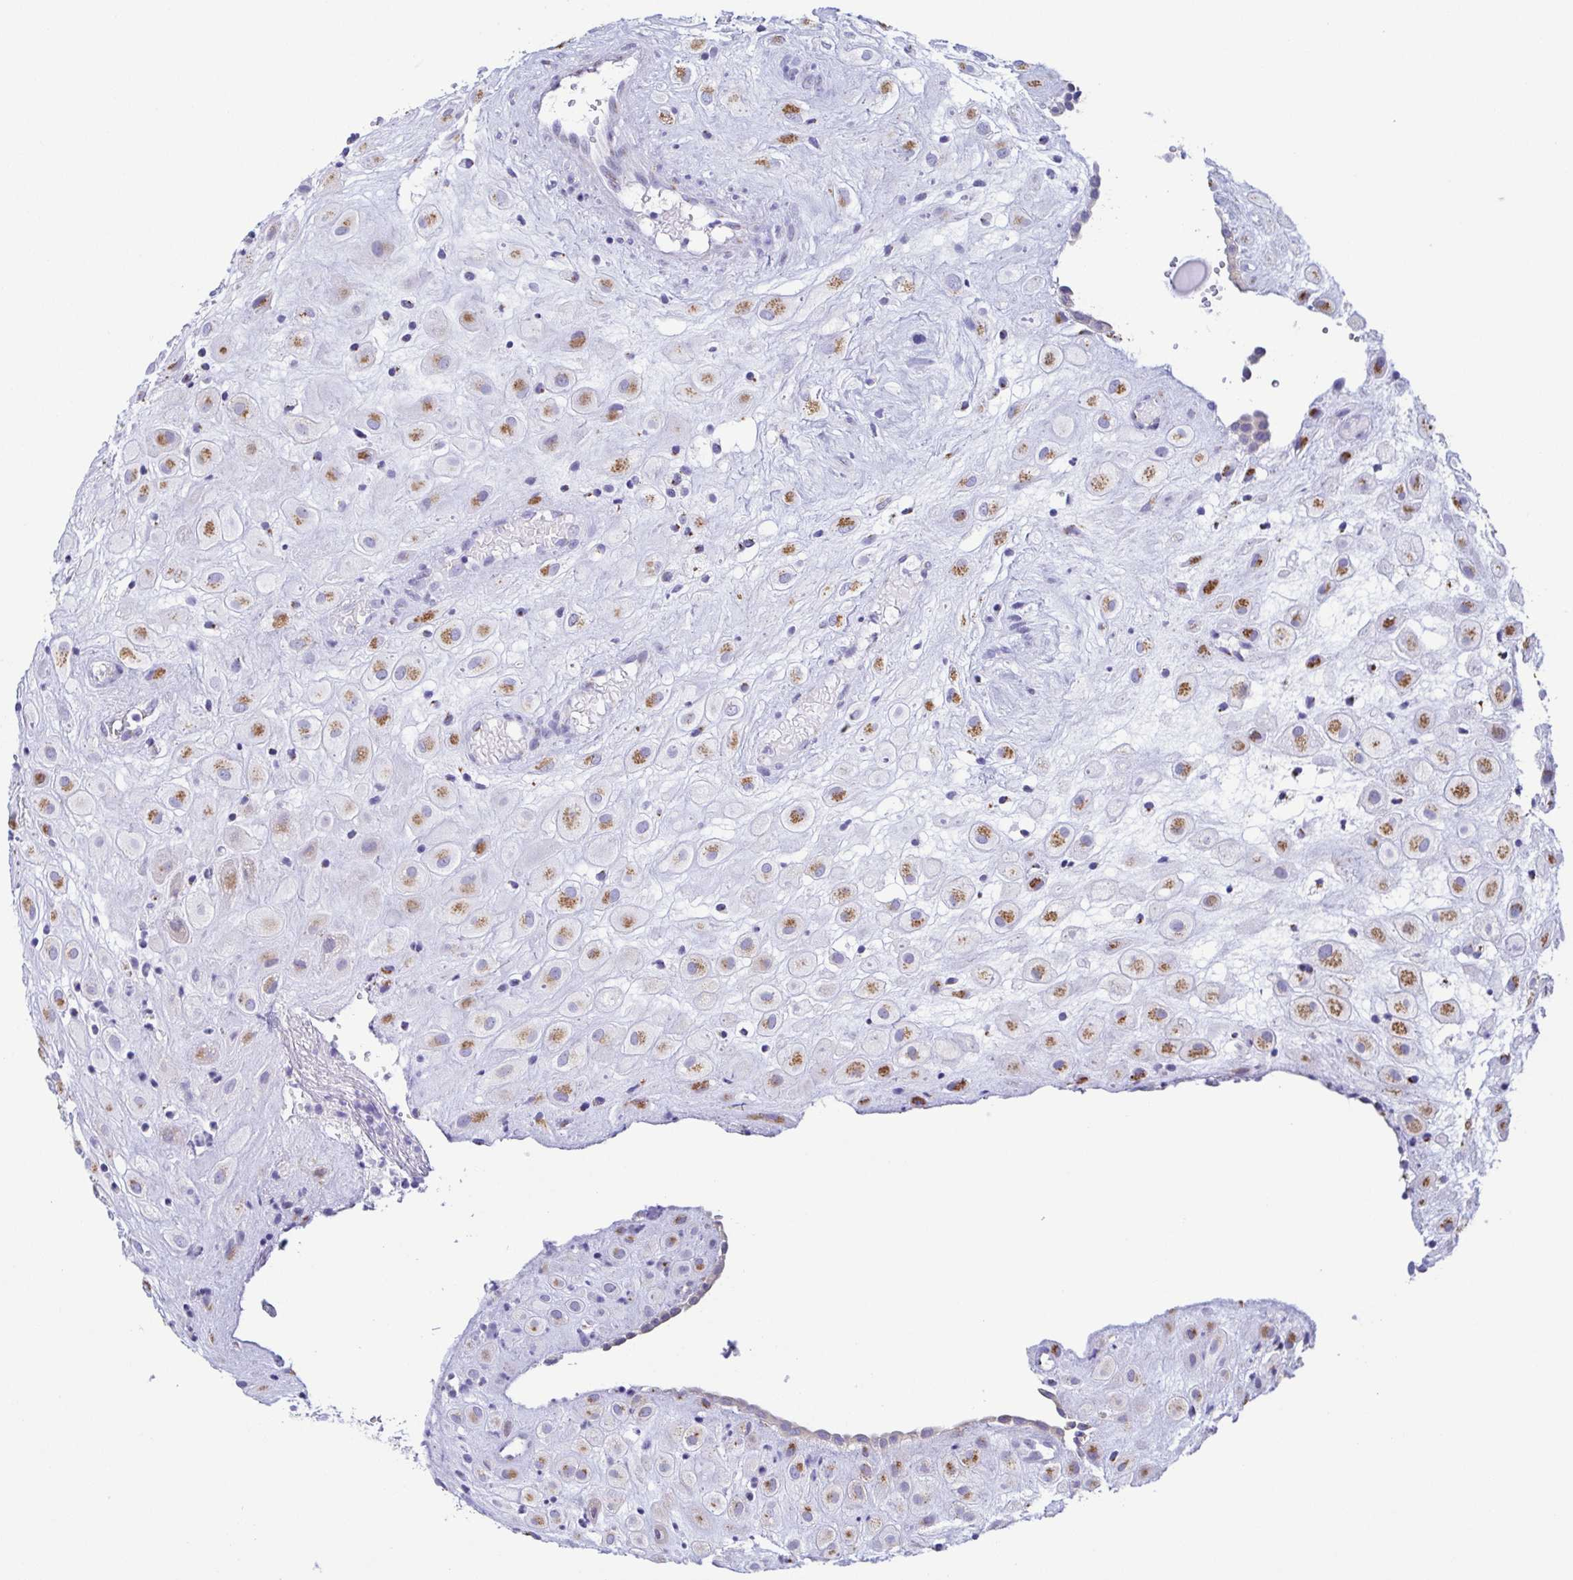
{"staining": {"intensity": "moderate", "quantity": ">75%", "location": "cytoplasmic/membranous"}, "tissue": "placenta", "cell_type": "Decidual cells", "image_type": "normal", "snomed": [{"axis": "morphology", "description": "Normal tissue, NOS"}, {"axis": "topography", "description": "Placenta"}], "caption": "Moderate cytoplasmic/membranous staining is present in approximately >75% of decidual cells in unremarkable placenta. Nuclei are stained in blue.", "gene": "SULT1B1", "patient": {"sex": "female", "age": 24}}